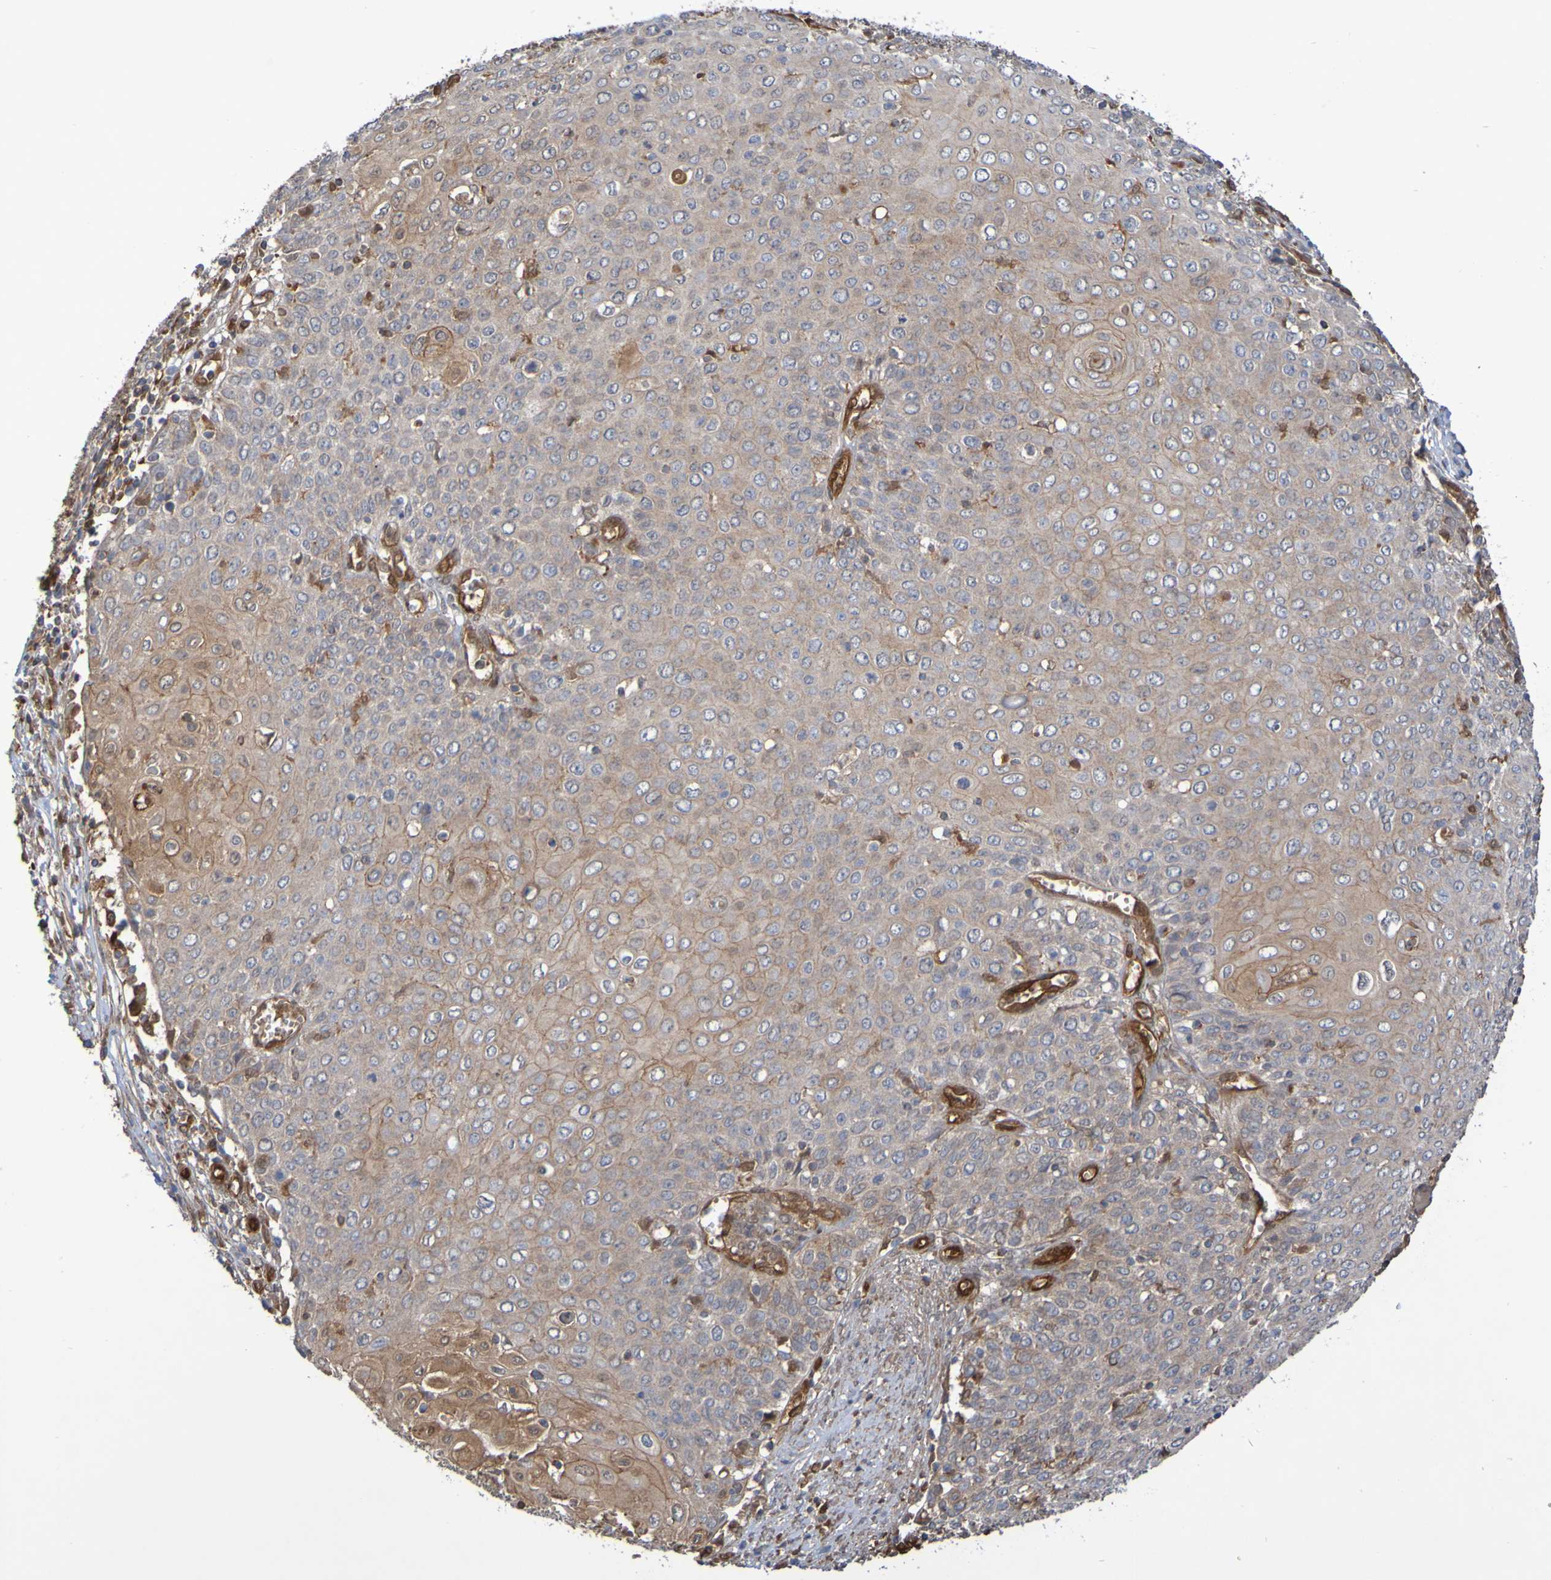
{"staining": {"intensity": "moderate", "quantity": "25%-75%", "location": "cytoplasmic/membranous"}, "tissue": "cervical cancer", "cell_type": "Tumor cells", "image_type": "cancer", "snomed": [{"axis": "morphology", "description": "Squamous cell carcinoma, NOS"}, {"axis": "topography", "description": "Cervix"}], "caption": "DAB (3,3'-diaminobenzidine) immunohistochemical staining of cervical cancer shows moderate cytoplasmic/membranous protein positivity in approximately 25%-75% of tumor cells.", "gene": "SERPINB6", "patient": {"sex": "female", "age": 39}}